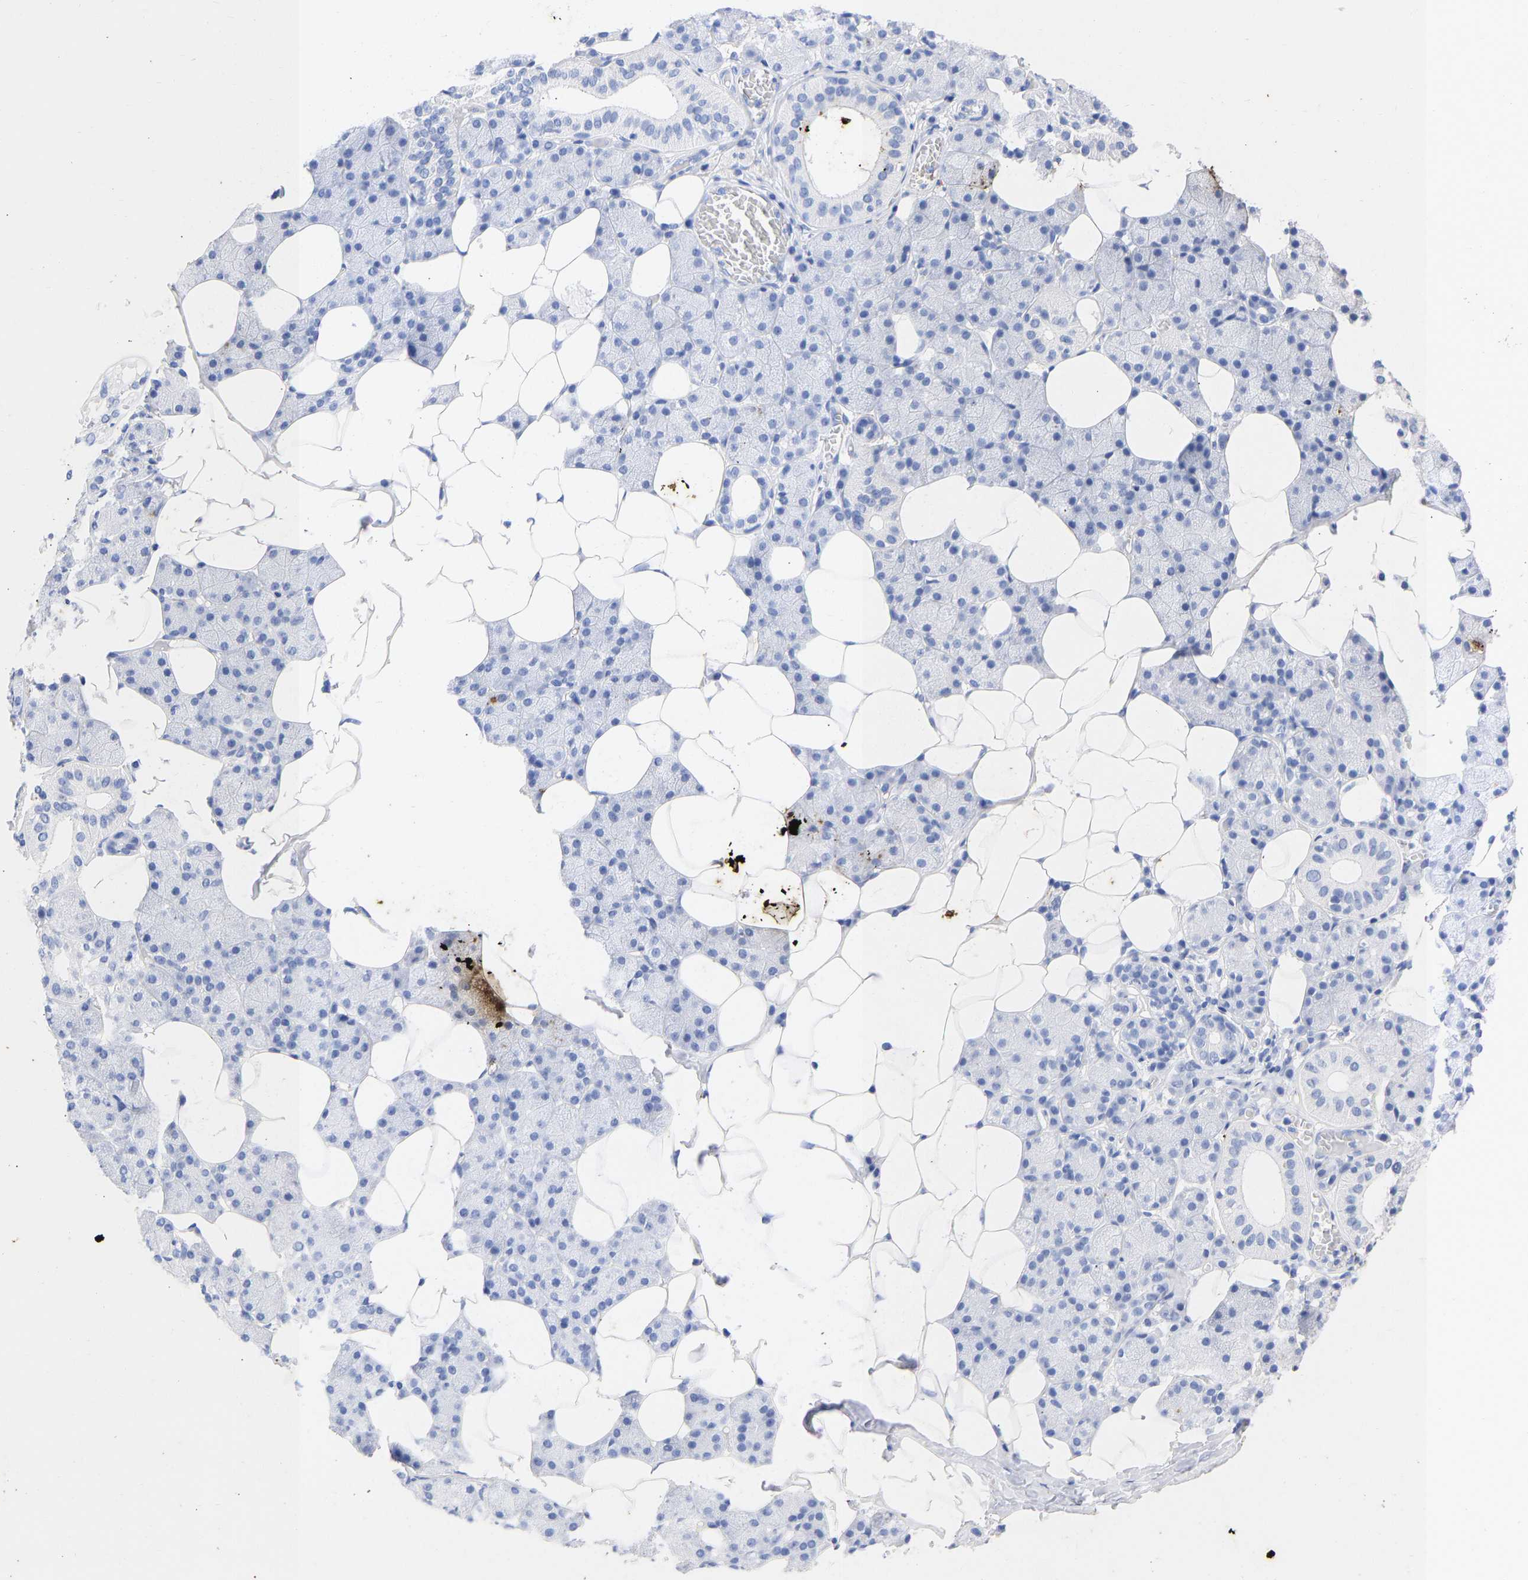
{"staining": {"intensity": "negative", "quantity": "none", "location": "none"}, "tissue": "salivary gland", "cell_type": "Glandular cells", "image_type": "normal", "snomed": [{"axis": "morphology", "description": "Normal tissue, NOS"}, {"axis": "topography", "description": "Salivary gland"}], "caption": "Image shows no significant protein positivity in glandular cells of normal salivary gland.", "gene": "KRT1", "patient": {"sex": "female", "age": 33}}